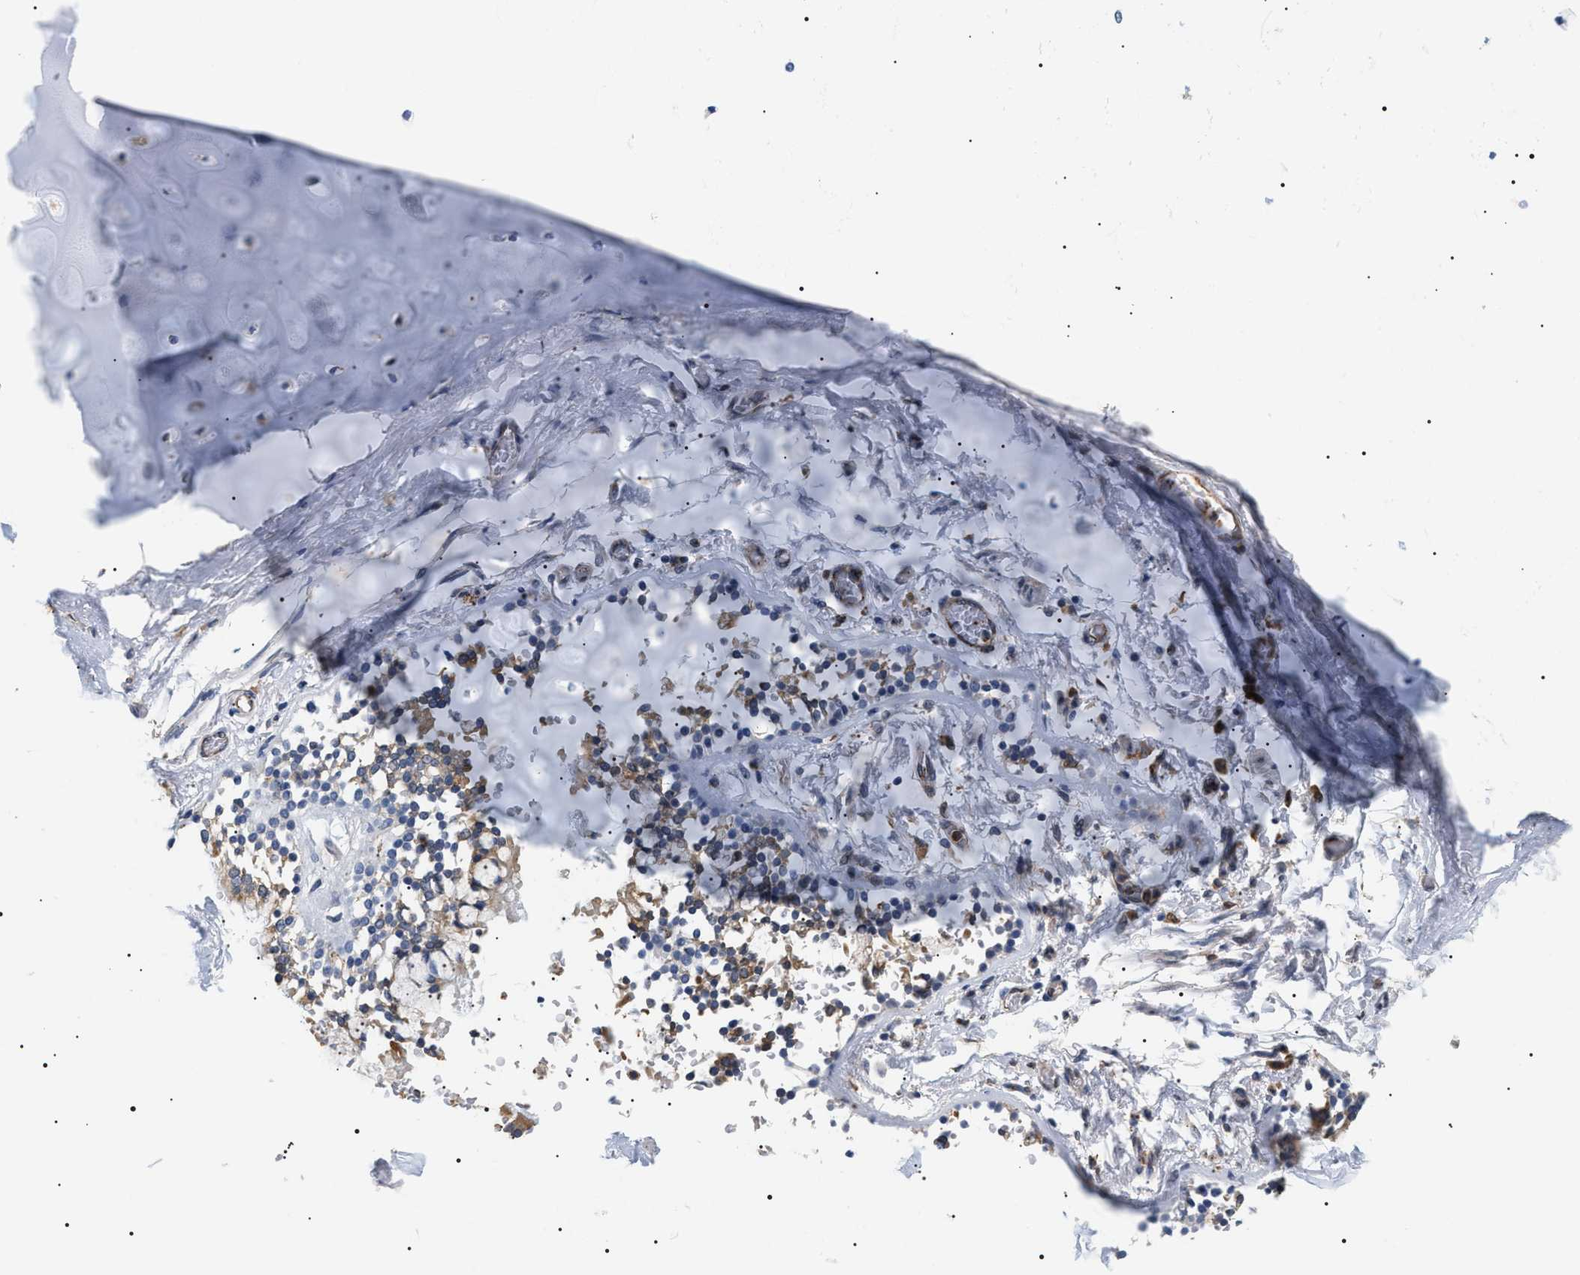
{"staining": {"intensity": "moderate", "quantity": ">75%", "location": "cytoplasmic/membranous"}, "tissue": "adipose tissue", "cell_type": "Adipocytes", "image_type": "normal", "snomed": [{"axis": "morphology", "description": "Normal tissue, NOS"}, {"axis": "topography", "description": "Cartilage tissue"}, {"axis": "topography", "description": "Lung"}], "caption": "Adipose tissue stained with DAB (3,3'-diaminobenzidine) immunohistochemistry (IHC) exhibits medium levels of moderate cytoplasmic/membranous positivity in approximately >75% of adipocytes.", "gene": "HSD17B11", "patient": {"sex": "female", "age": 77}}